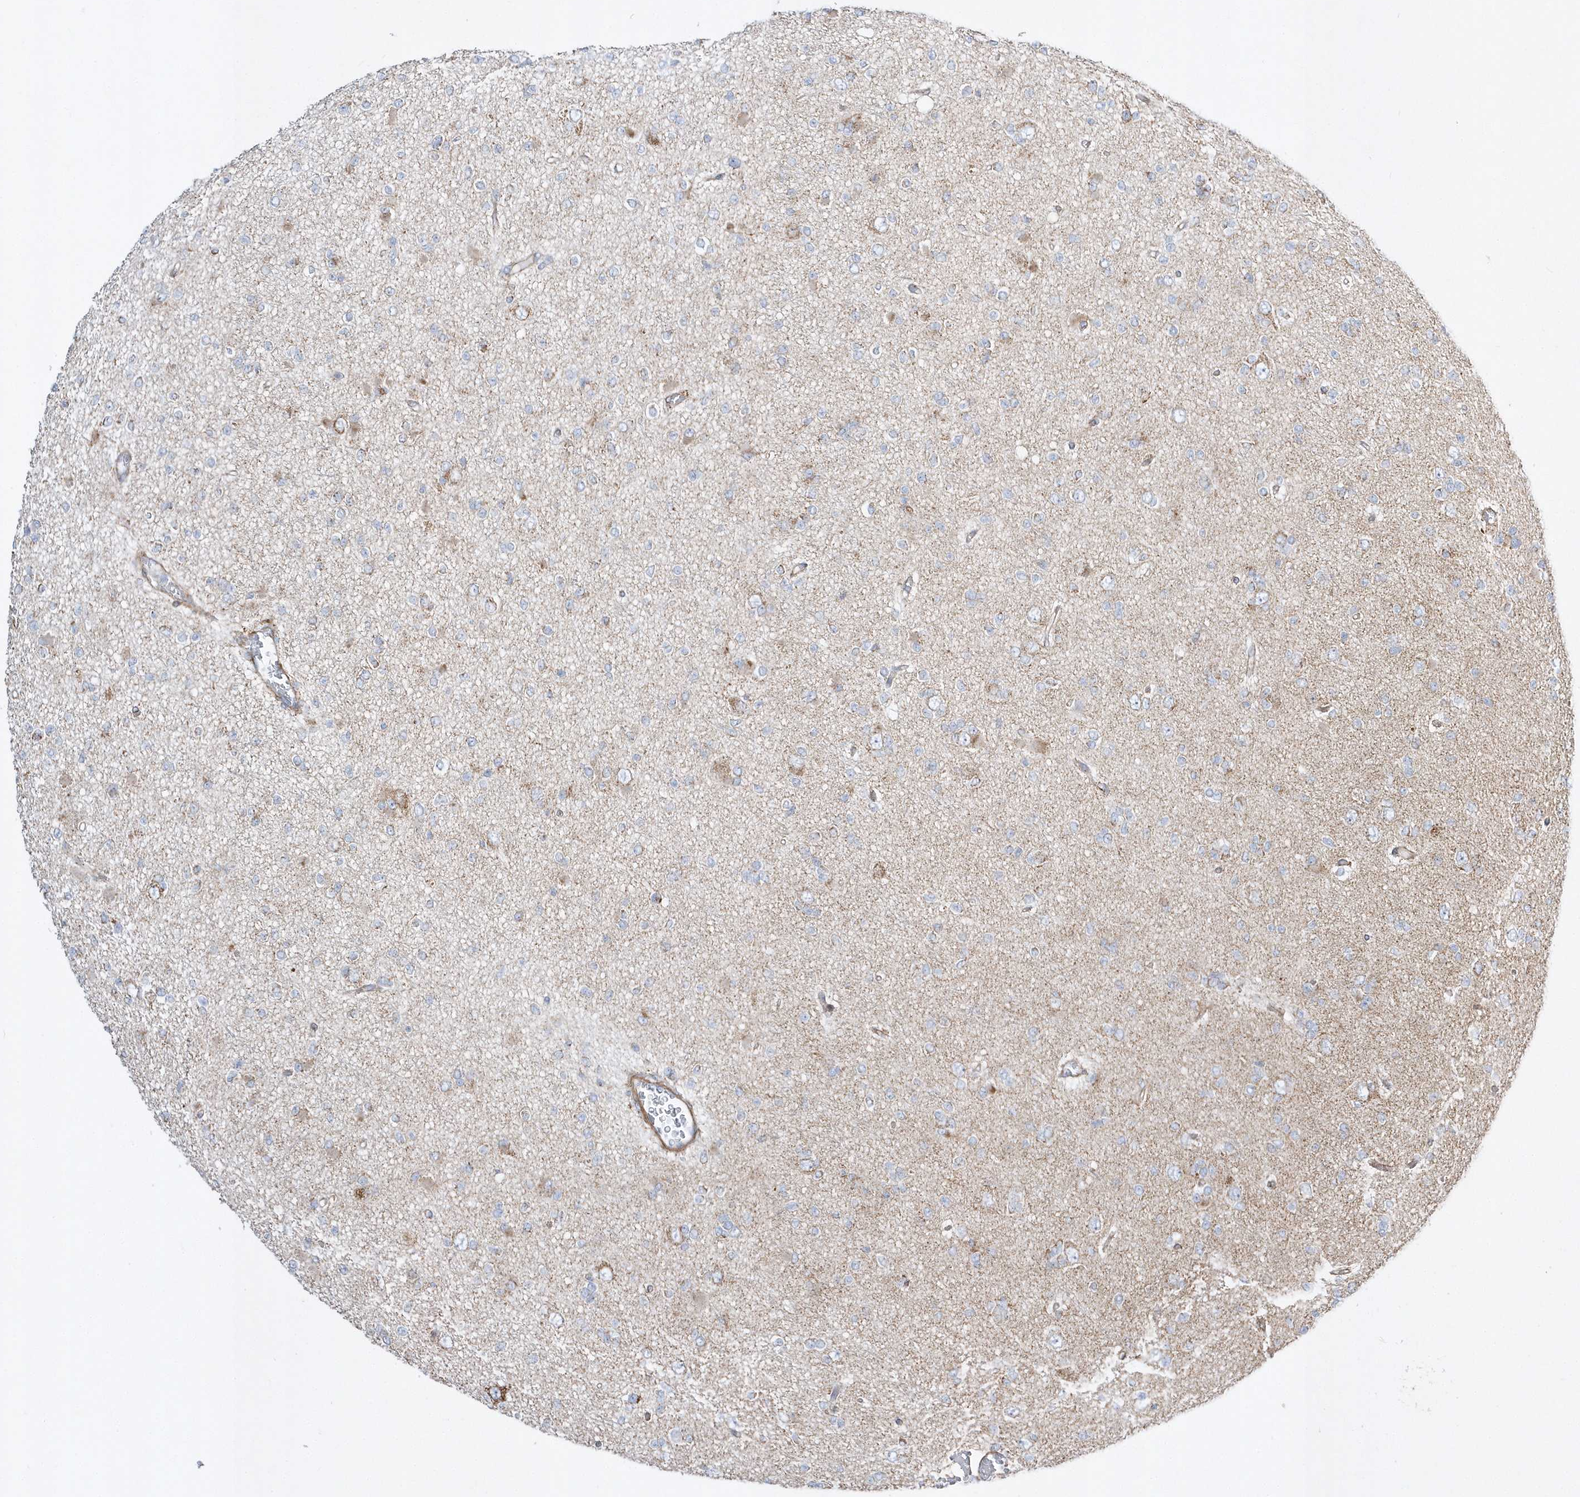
{"staining": {"intensity": "weak", "quantity": "<25%", "location": "cytoplasmic/membranous"}, "tissue": "glioma", "cell_type": "Tumor cells", "image_type": "cancer", "snomed": [{"axis": "morphology", "description": "Glioma, malignant, Low grade"}, {"axis": "topography", "description": "Brain"}], "caption": "A high-resolution histopathology image shows immunohistochemistry (IHC) staining of malignant low-grade glioma, which demonstrates no significant expression in tumor cells.", "gene": "OPA1", "patient": {"sex": "female", "age": 22}}